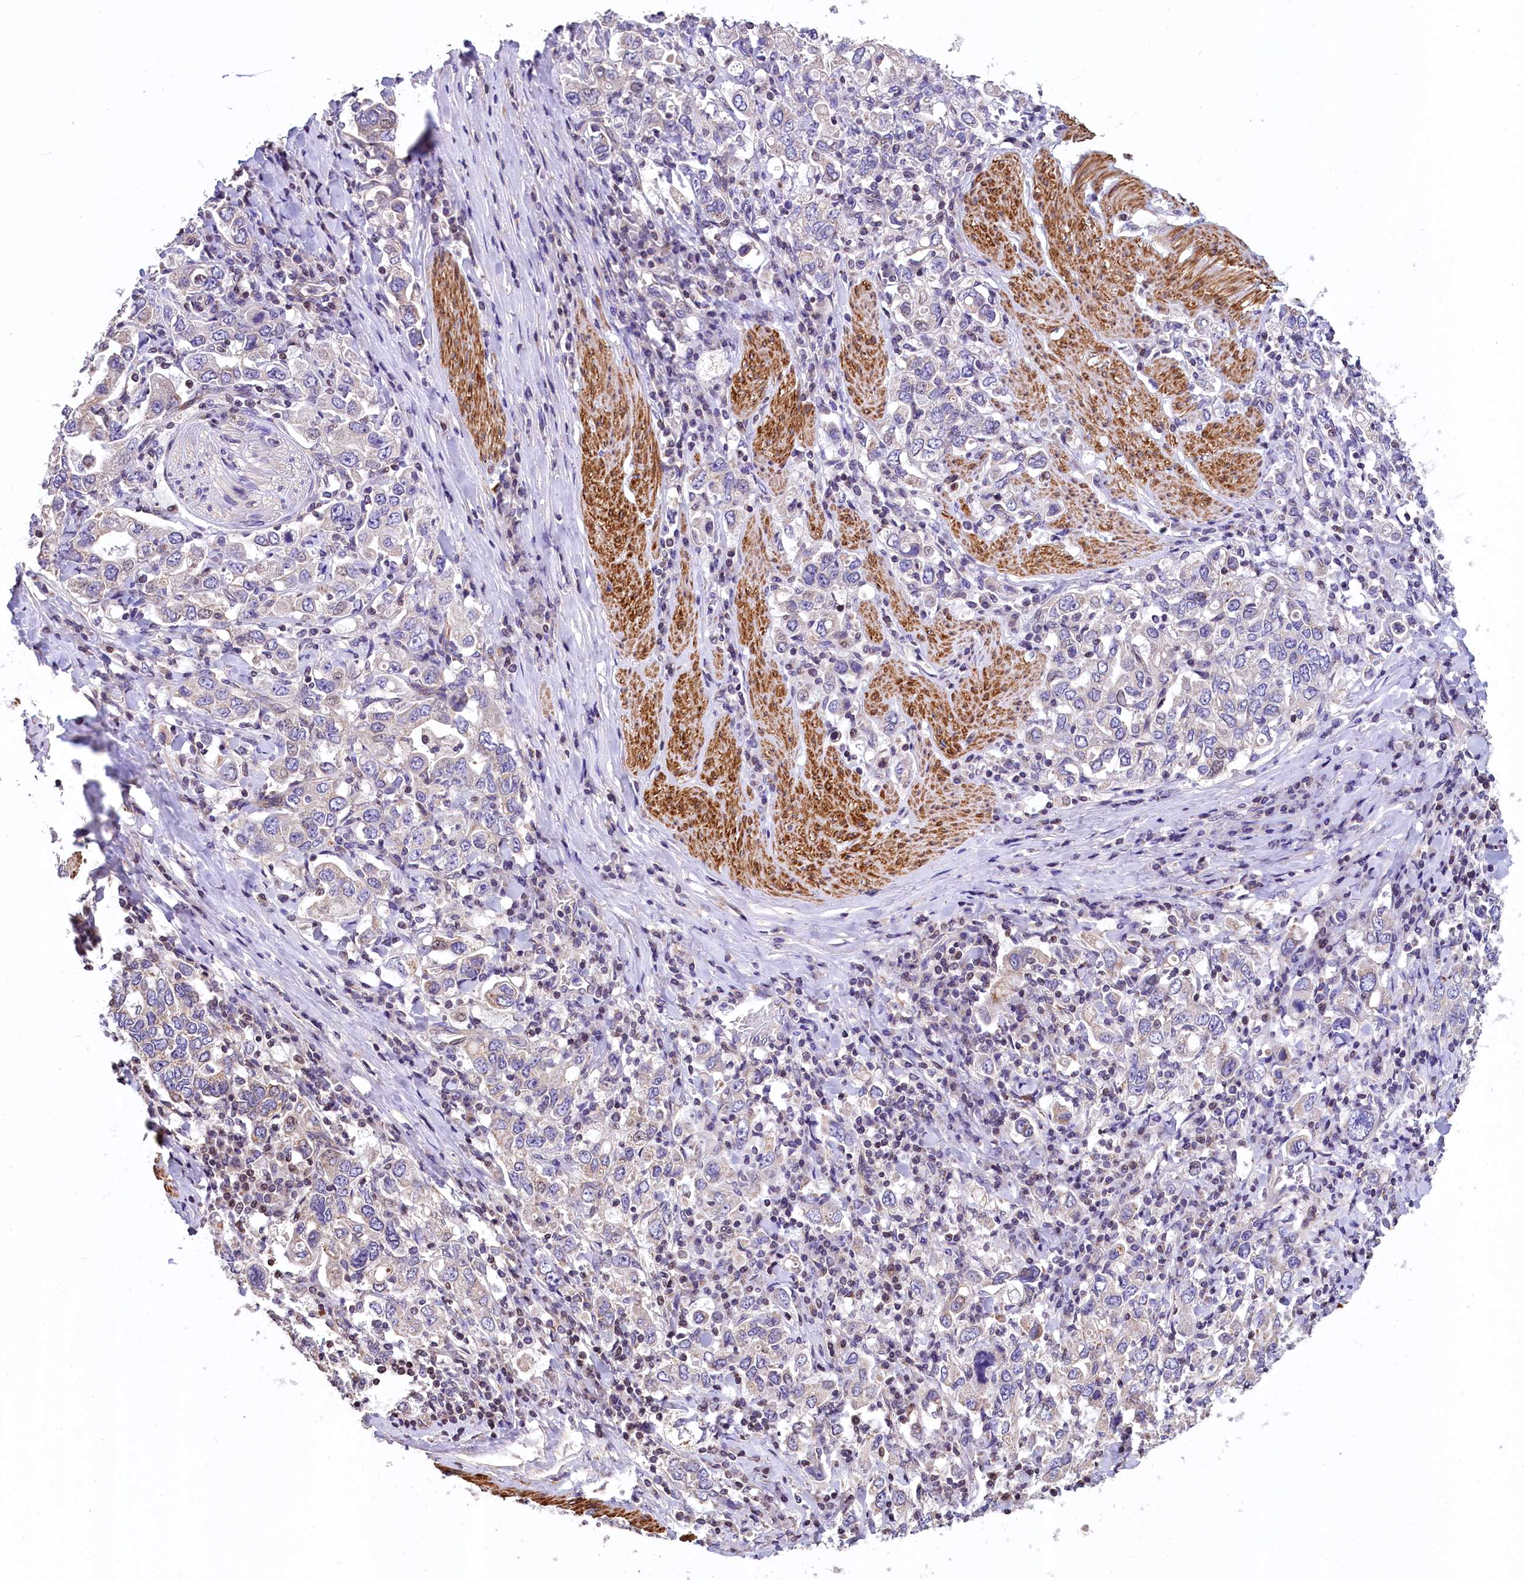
{"staining": {"intensity": "negative", "quantity": "none", "location": "none"}, "tissue": "stomach cancer", "cell_type": "Tumor cells", "image_type": "cancer", "snomed": [{"axis": "morphology", "description": "Adenocarcinoma, NOS"}, {"axis": "topography", "description": "Stomach, upper"}], "caption": "Image shows no protein expression in tumor cells of stomach adenocarcinoma tissue.", "gene": "ZNF2", "patient": {"sex": "male", "age": 62}}